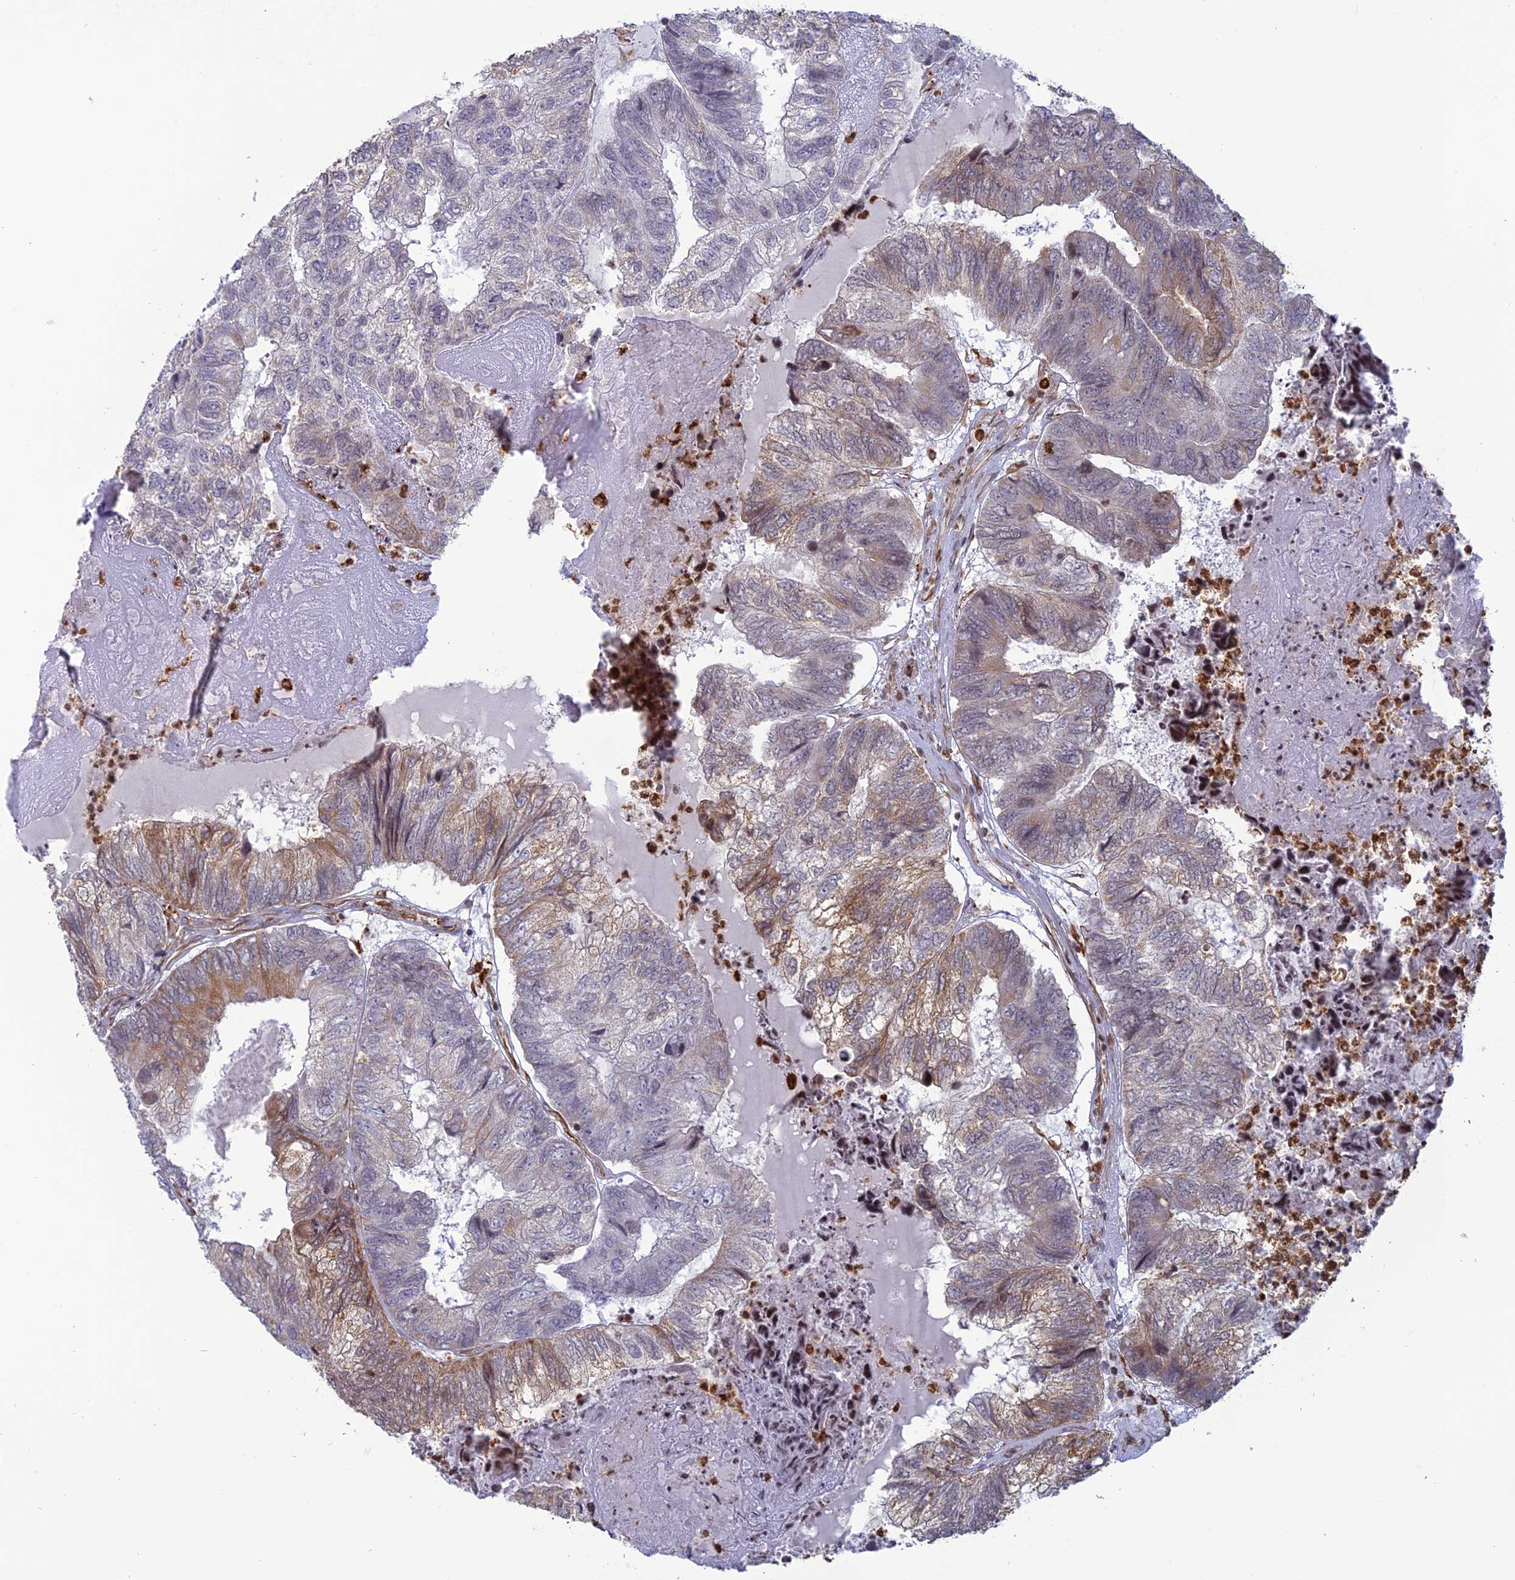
{"staining": {"intensity": "moderate", "quantity": "<25%", "location": "cytoplasmic/membranous"}, "tissue": "colorectal cancer", "cell_type": "Tumor cells", "image_type": "cancer", "snomed": [{"axis": "morphology", "description": "Adenocarcinoma, NOS"}, {"axis": "topography", "description": "Colon"}], "caption": "The micrograph shows immunohistochemical staining of adenocarcinoma (colorectal). There is moderate cytoplasmic/membranous positivity is present in about <25% of tumor cells.", "gene": "APOBR", "patient": {"sex": "female", "age": 67}}